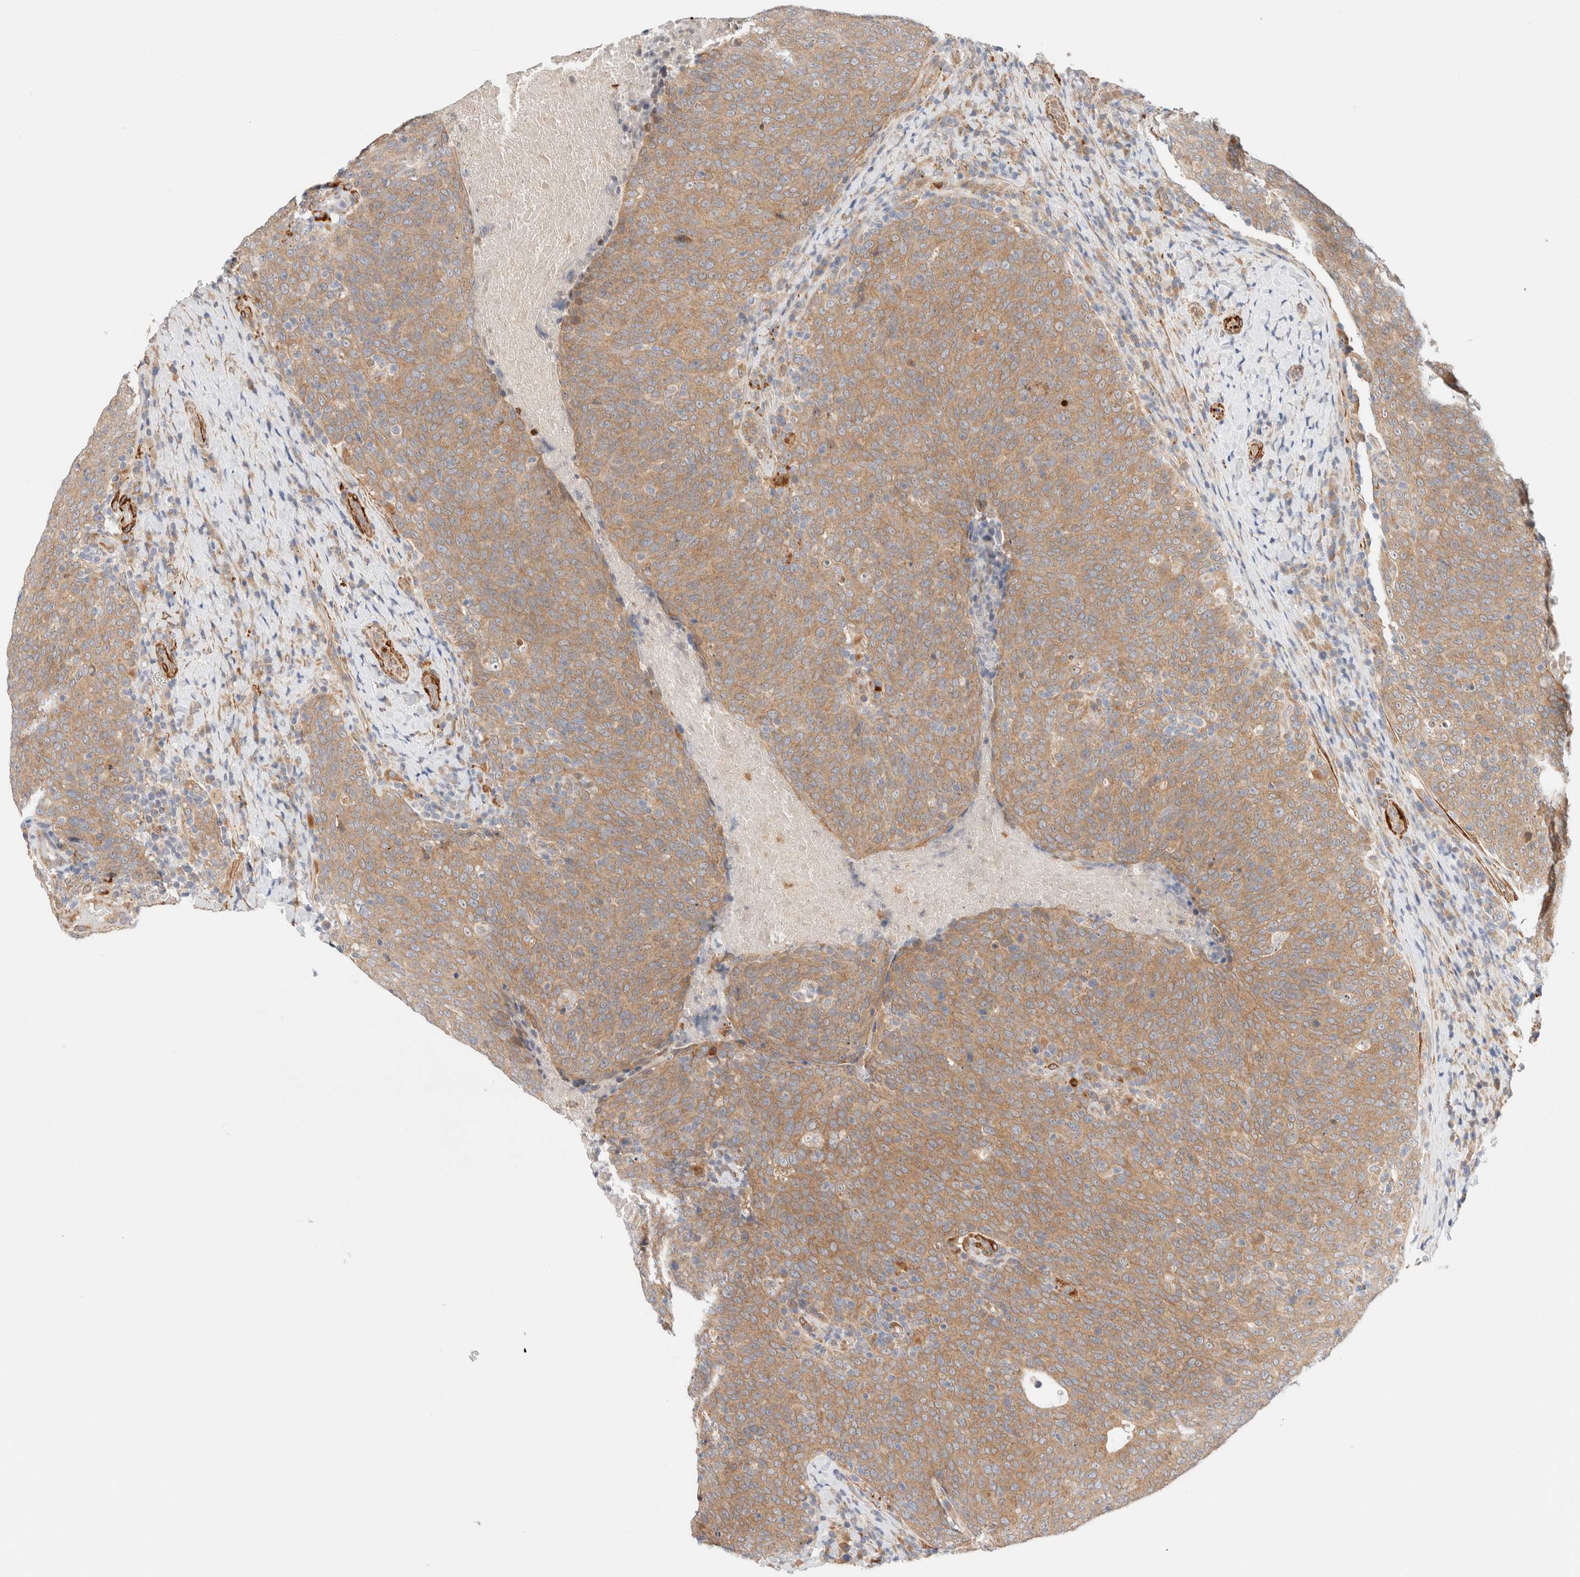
{"staining": {"intensity": "moderate", "quantity": ">75%", "location": "cytoplasmic/membranous"}, "tissue": "head and neck cancer", "cell_type": "Tumor cells", "image_type": "cancer", "snomed": [{"axis": "morphology", "description": "Squamous cell carcinoma, NOS"}, {"axis": "morphology", "description": "Squamous cell carcinoma, metastatic, NOS"}, {"axis": "topography", "description": "Lymph node"}, {"axis": "topography", "description": "Head-Neck"}], "caption": "Immunohistochemistry (IHC) of human head and neck cancer (metastatic squamous cell carcinoma) shows medium levels of moderate cytoplasmic/membranous expression in approximately >75% of tumor cells.", "gene": "RRP15", "patient": {"sex": "male", "age": 62}}